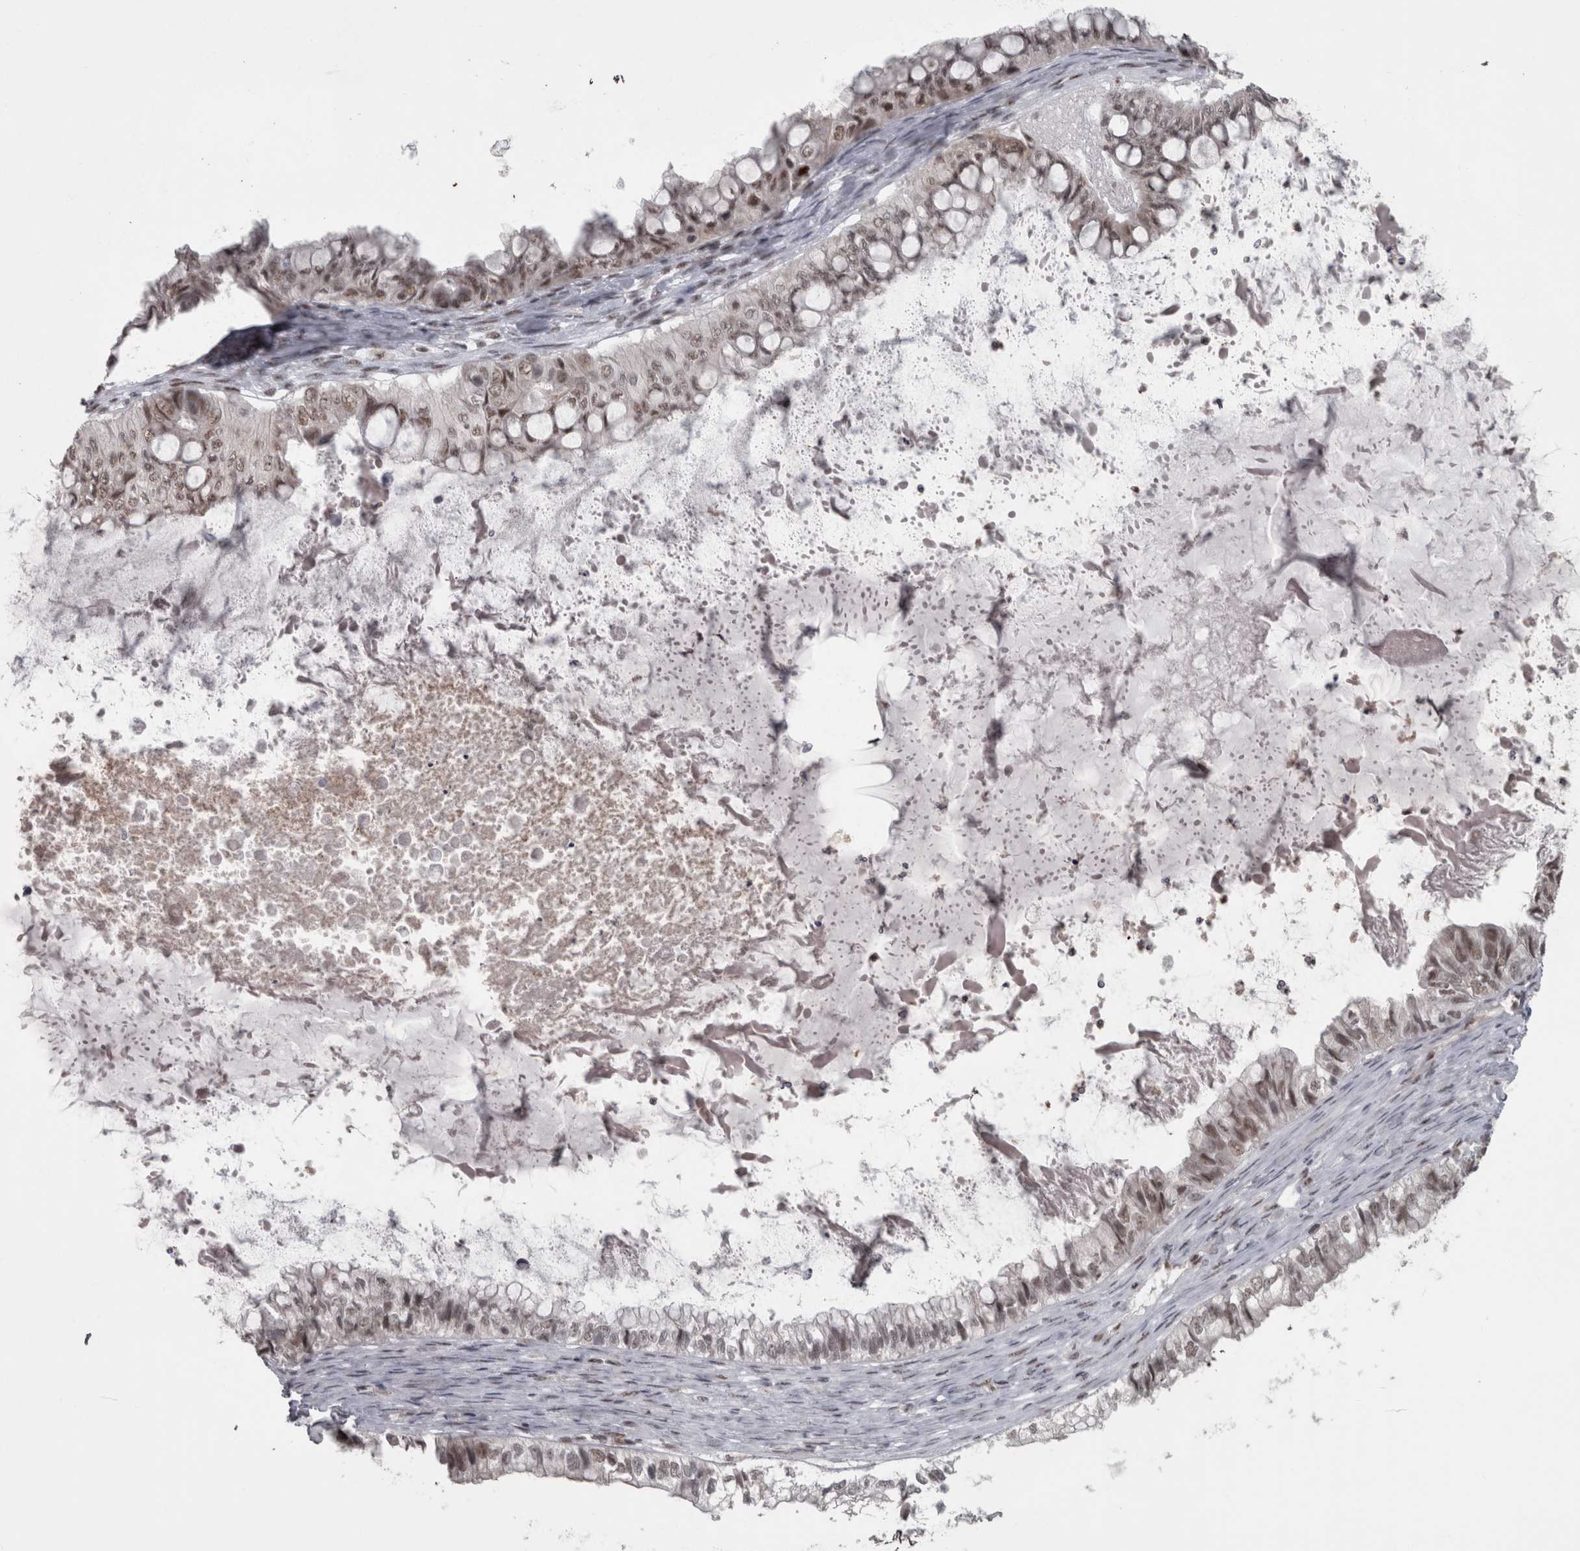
{"staining": {"intensity": "moderate", "quantity": "25%-75%", "location": "nuclear"}, "tissue": "ovarian cancer", "cell_type": "Tumor cells", "image_type": "cancer", "snomed": [{"axis": "morphology", "description": "Cystadenocarcinoma, mucinous, NOS"}, {"axis": "topography", "description": "Ovary"}], "caption": "Protein expression analysis of ovarian mucinous cystadenocarcinoma reveals moderate nuclear positivity in about 25%-75% of tumor cells. The protein of interest is shown in brown color, while the nuclei are stained blue.", "gene": "MICU3", "patient": {"sex": "female", "age": 80}}